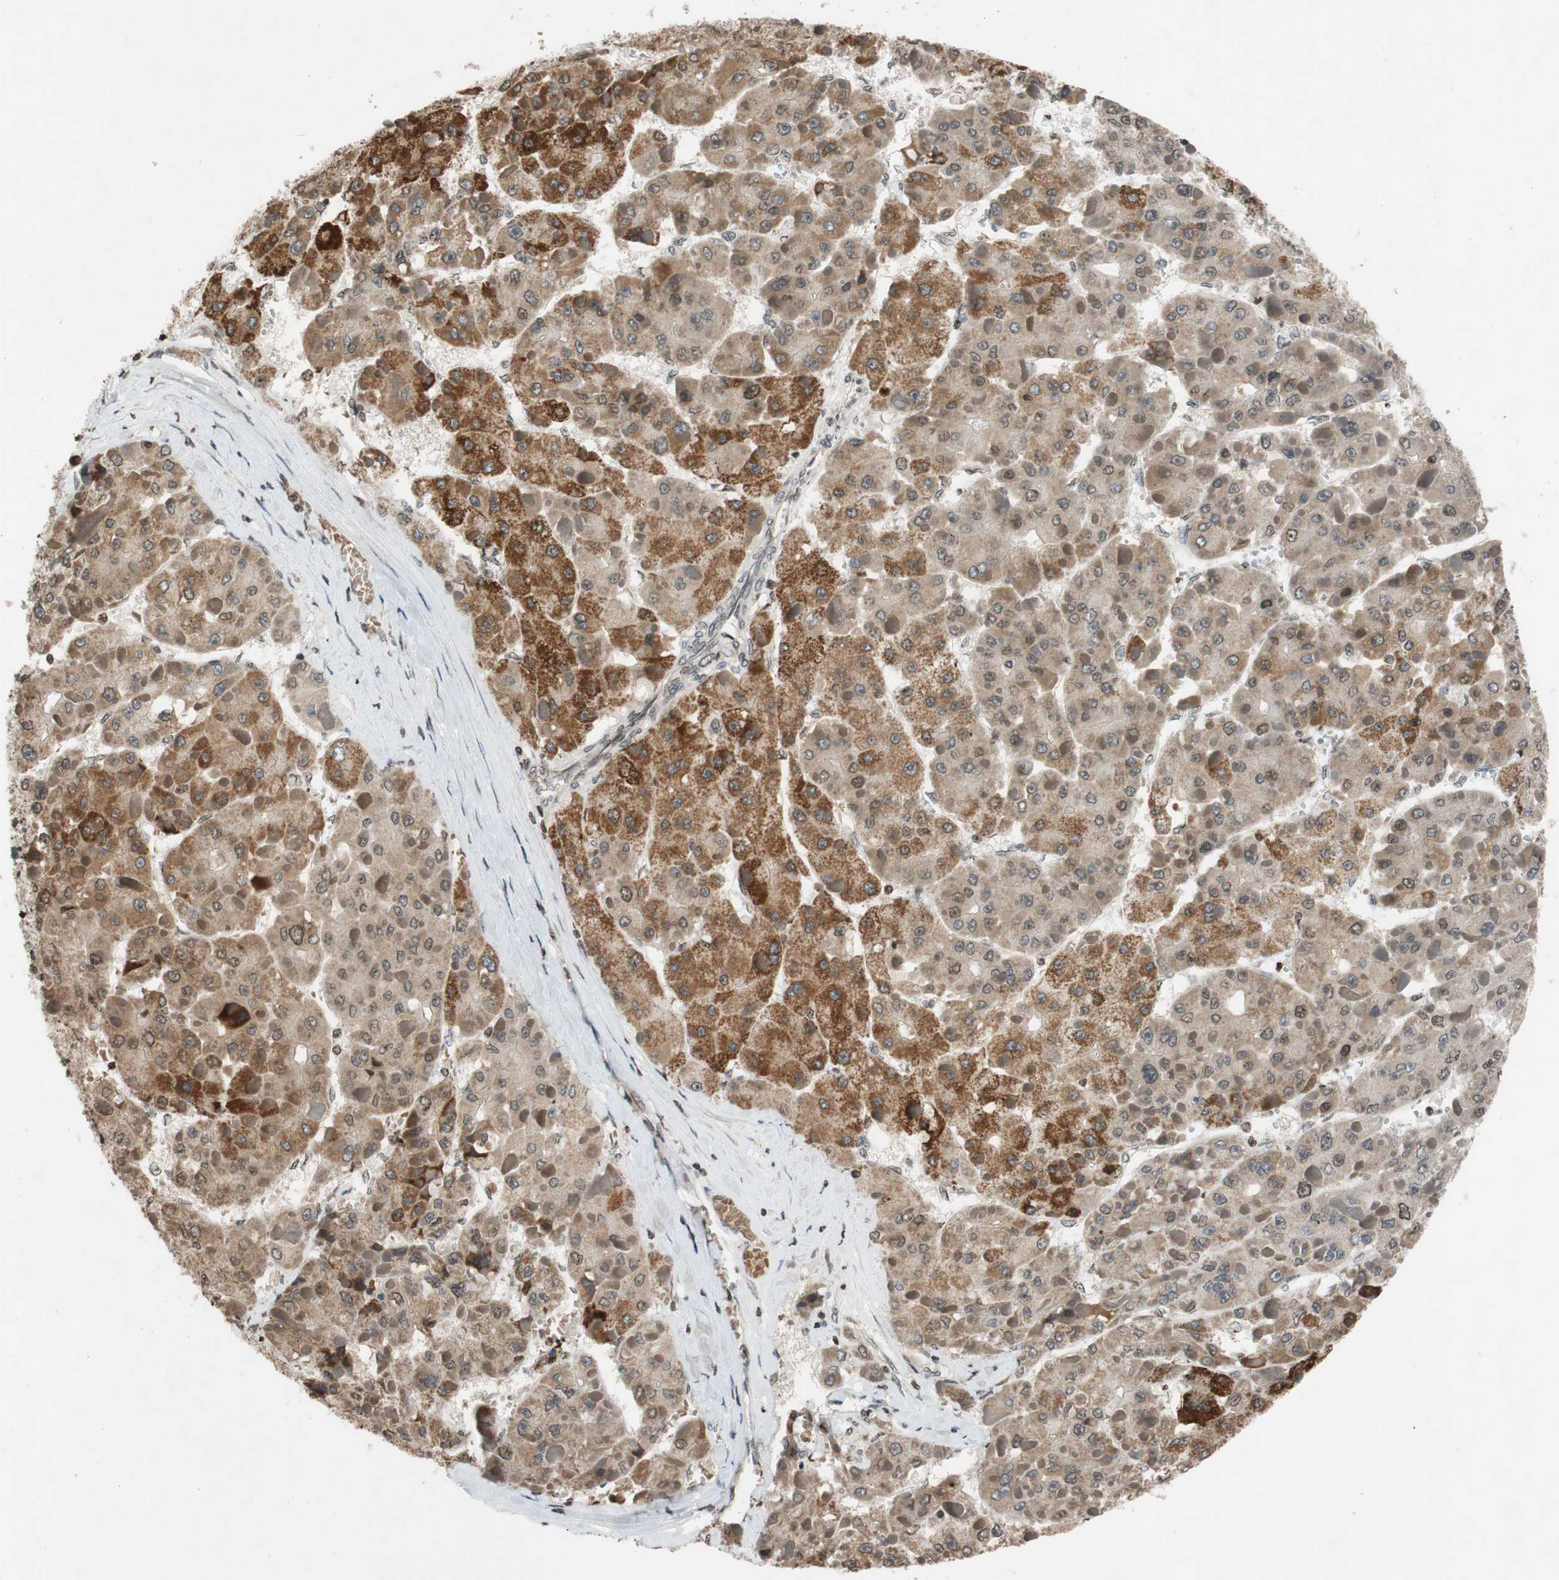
{"staining": {"intensity": "moderate", "quantity": "25%-75%", "location": "cytoplasmic/membranous"}, "tissue": "liver cancer", "cell_type": "Tumor cells", "image_type": "cancer", "snomed": [{"axis": "morphology", "description": "Carcinoma, Hepatocellular, NOS"}, {"axis": "topography", "description": "Liver"}], "caption": "Immunohistochemical staining of human liver cancer (hepatocellular carcinoma) demonstrates moderate cytoplasmic/membranous protein expression in about 25%-75% of tumor cells.", "gene": "MCM6", "patient": {"sex": "female", "age": 73}}